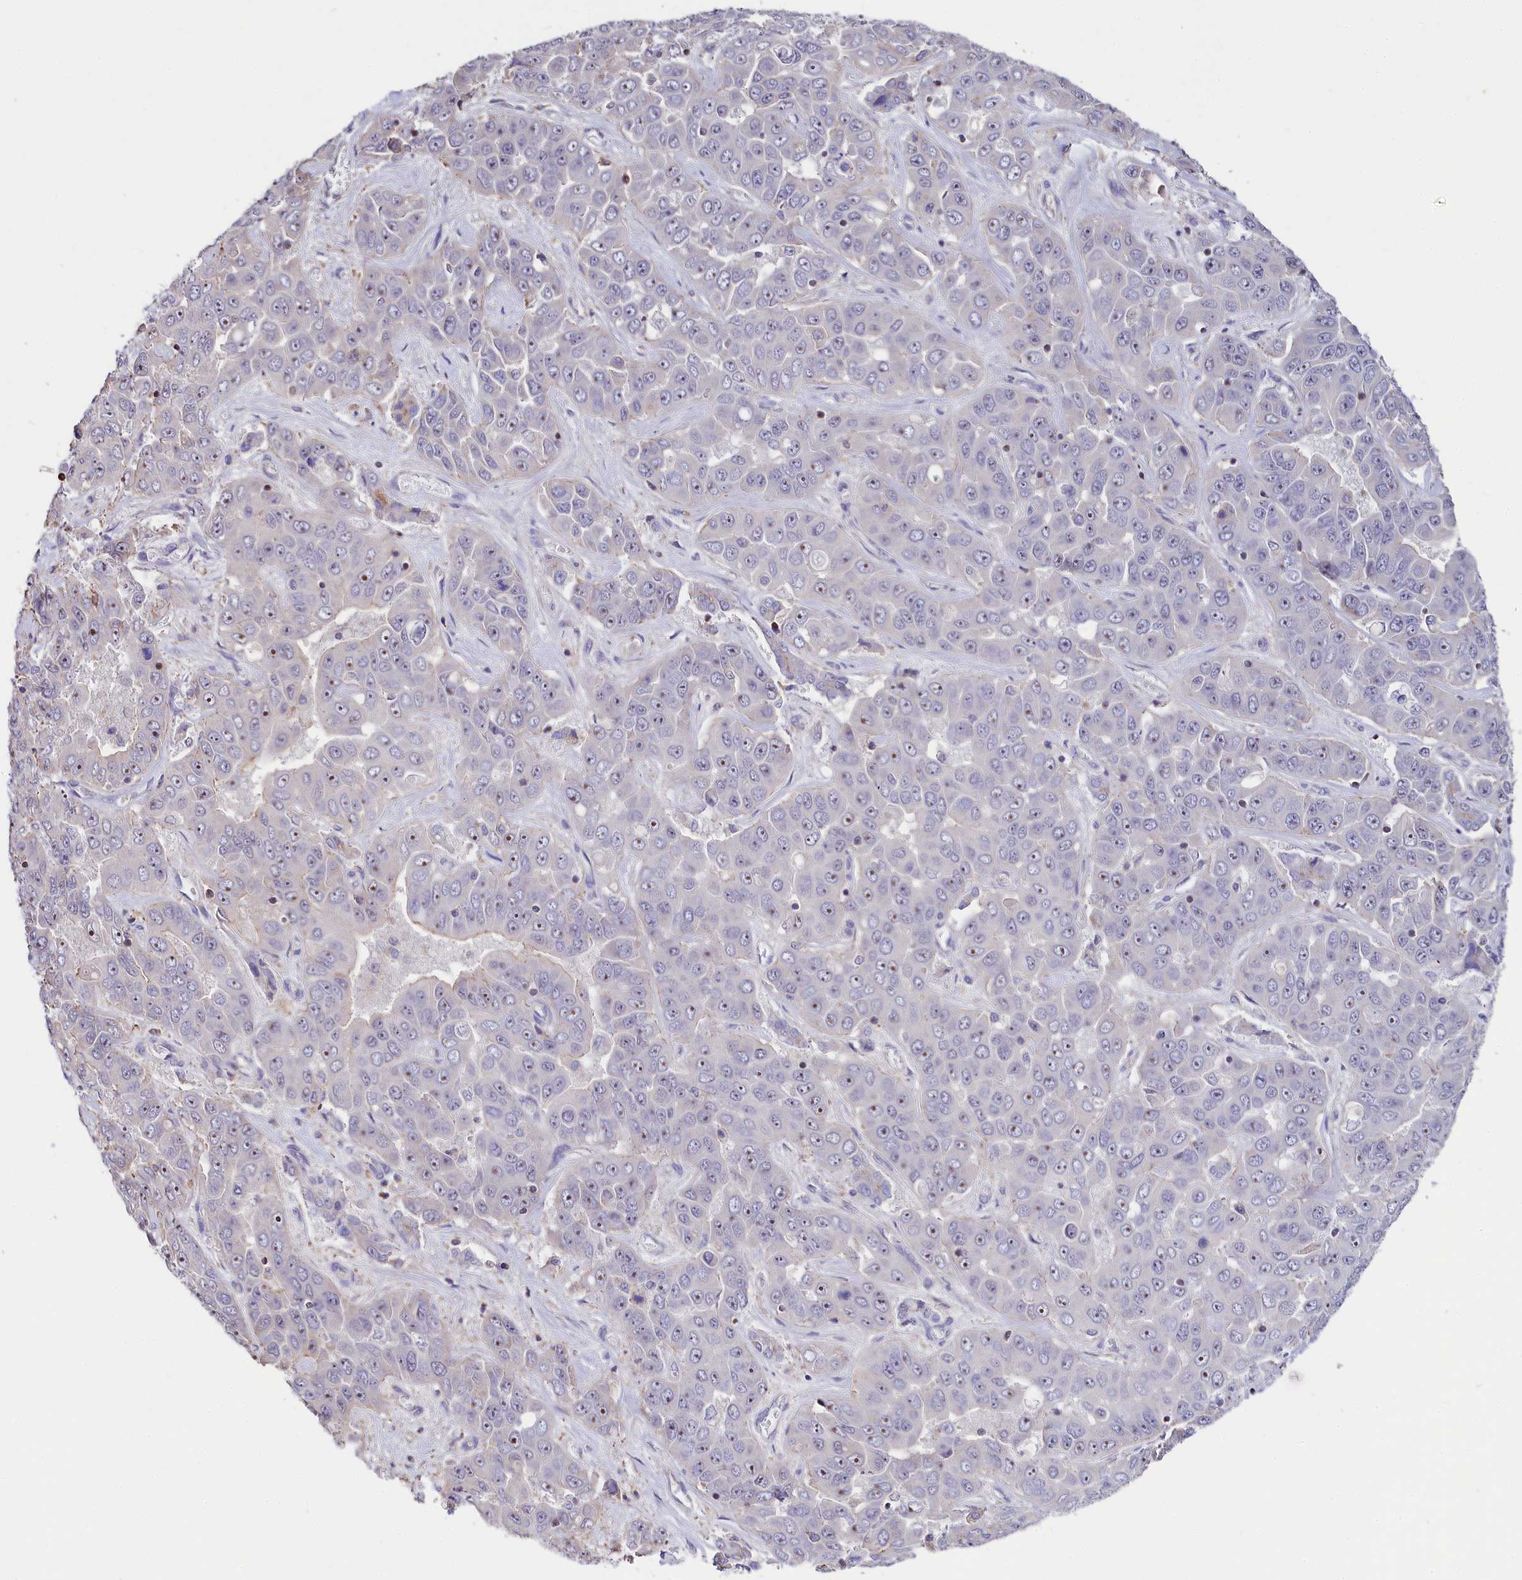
{"staining": {"intensity": "moderate", "quantity": "25%-75%", "location": "nuclear"}, "tissue": "liver cancer", "cell_type": "Tumor cells", "image_type": "cancer", "snomed": [{"axis": "morphology", "description": "Cholangiocarcinoma"}, {"axis": "topography", "description": "Liver"}], "caption": "IHC (DAB) staining of liver cholangiocarcinoma exhibits moderate nuclear protein positivity in about 25%-75% of tumor cells. Using DAB (brown) and hematoxylin (blue) stains, captured at high magnification using brightfield microscopy.", "gene": "RPUSD3", "patient": {"sex": "female", "age": 52}}